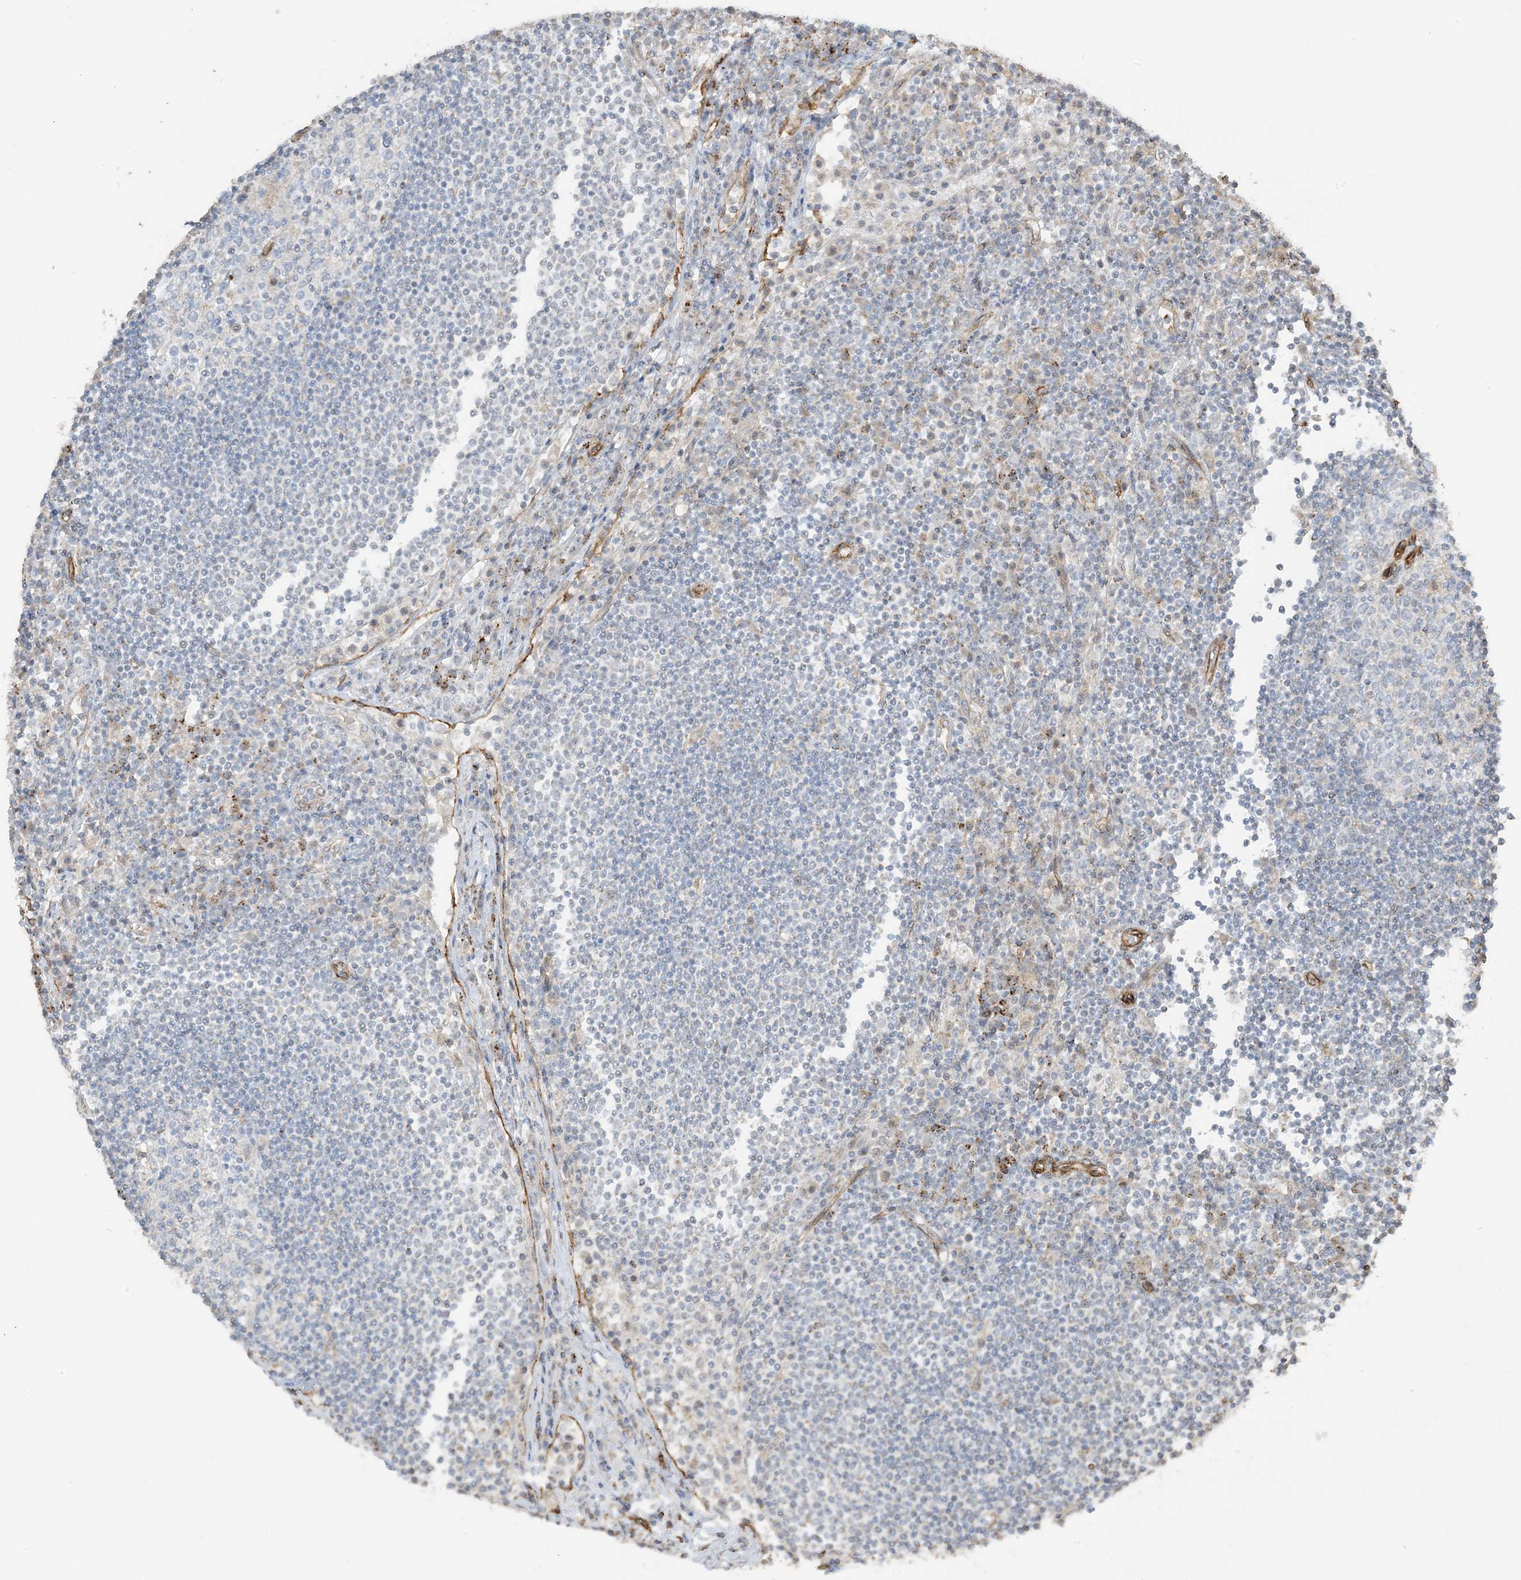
{"staining": {"intensity": "negative", "quantity": "none", "location": "none"}, "tissue": "lymph node", "cell_type": "Germinal center cells", "image_type": "normal", "snomed": [{"axis": "morphology", "description": "Normal tissue, NOS"}, {"axis": "topography", "description": "Lymph node"}], "caption": "Germinal center cells show no significant protein staining in unremarkable lymph node. Brightfield microscopy of immunohistochemistry stained with DAB (brown) and hematoxylin (blue), captured at high magnification.", "gene": "AGA", "patient": {"sex": "female", "age": 53}}